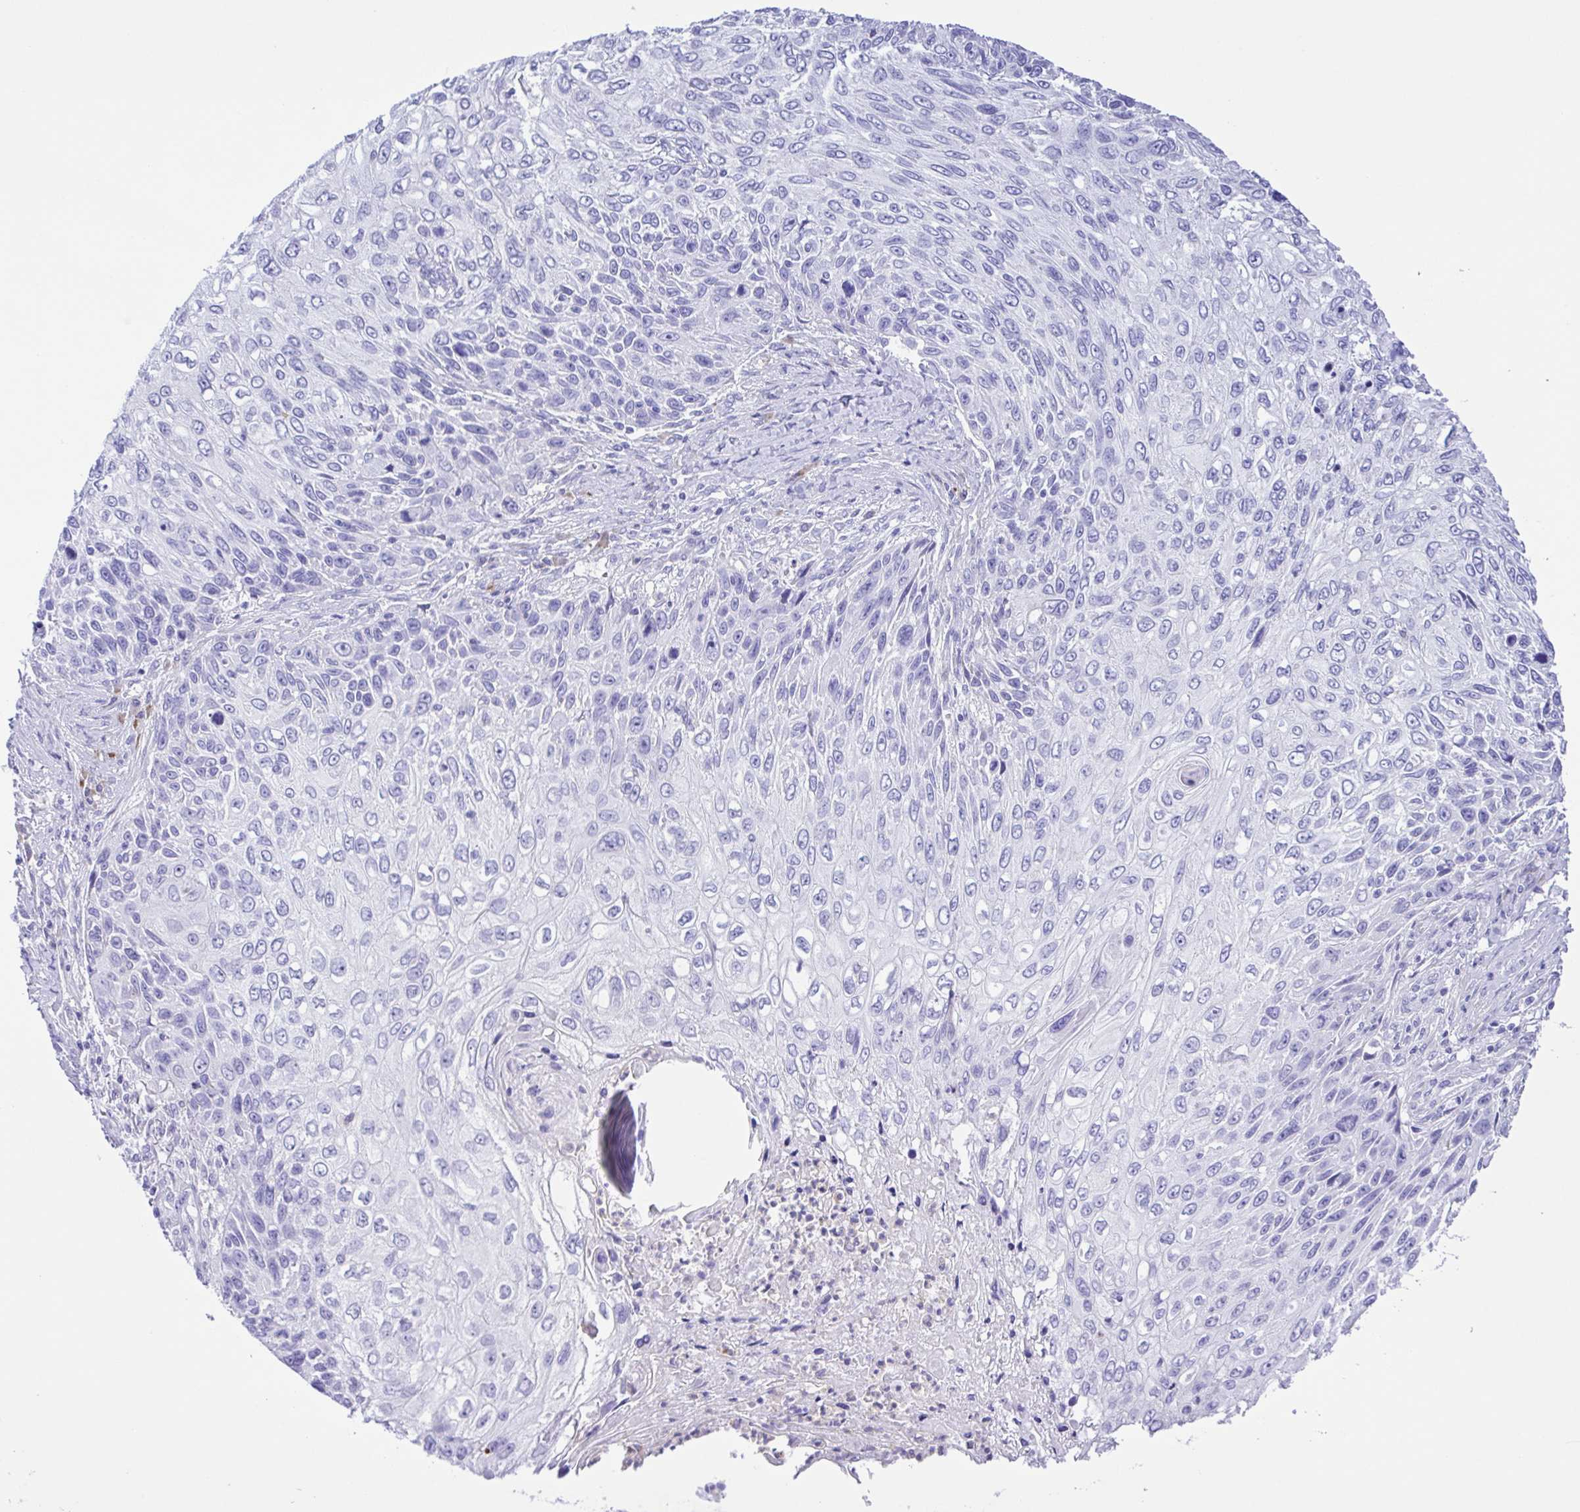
{"staining": {"intensity": "negative", "quantity": "none", "location": "none"}, "tissue": "skin cancer", "cell_type": "Tumor cells", "image_type": "cancer", "snomed": [{"axis": "morphology", "description": "Squamous cell carcinoma, NOS"}, {"axis": "topography", "description": "Skin"}], "caption": "An IHC image of squamous cell carcinoma (skin) is shown. There is no staining in tumor cells of squamous cell carcinoma (skin). (DAB (3,3'-diaminobenzidine) IHC with hematoxylin counter stain).", "gene": "GPR17", "patient": {"sex": "male", "age": 92}}